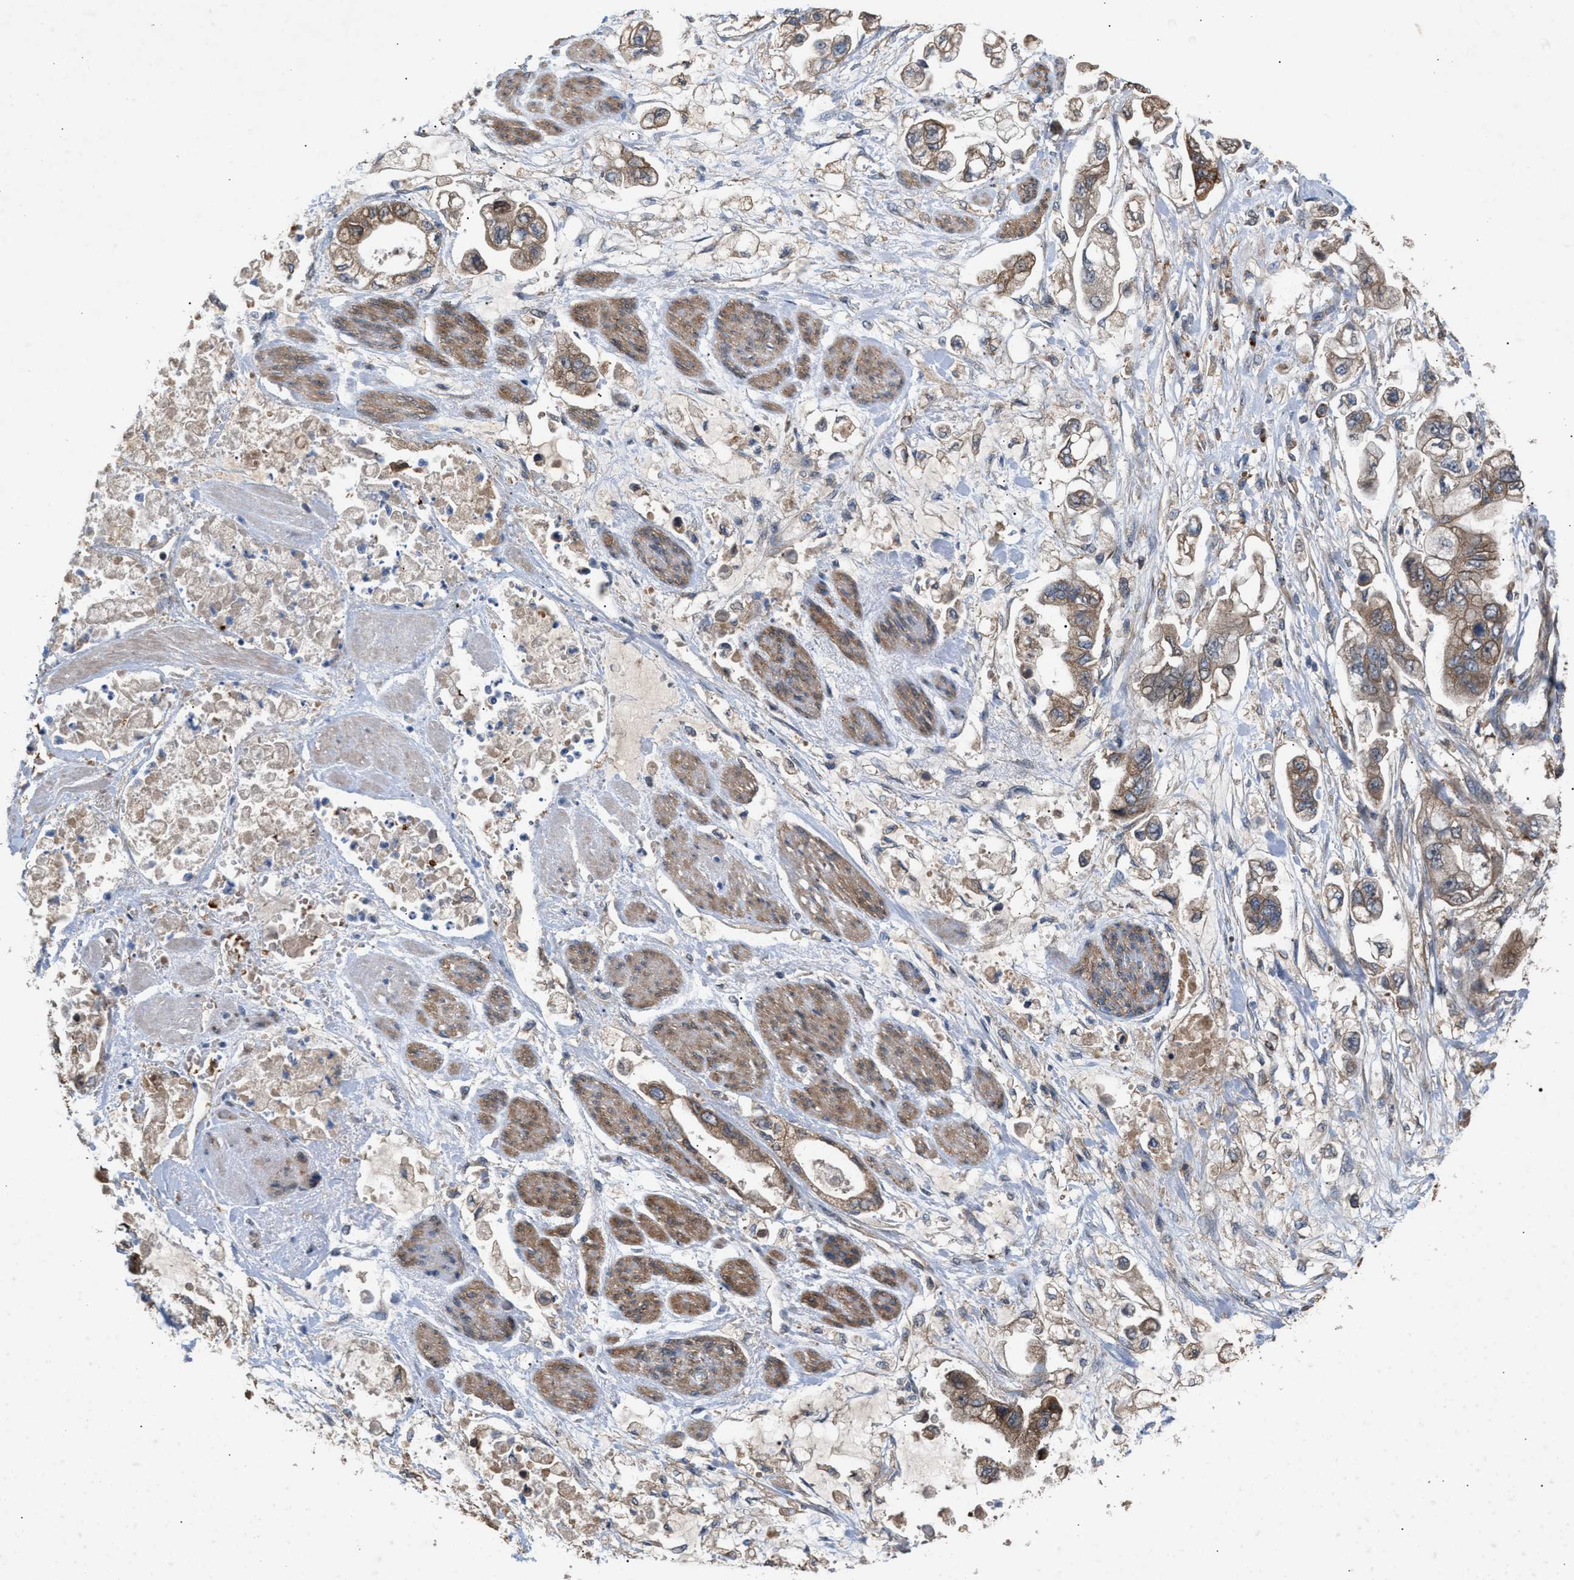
{"staining": {"intensity": "moderate", "quantity": ">75%", "location": "cytoplasmic/membranous"}, "tissue": "stomach cancer", "cell_type": "Tumor cells", "image_type": "cancer", "snomed": [{"axis": "morphology", "description": "Normal tissue, NOS"}, {"axis": "morphology", "description": "Adenocarcinoma, NOS"}, {"axis": "topography", "description": "Stomach"}], "caption": "DAB immunohistochemical staining of stomach adenocarcinoma demonstrates moderate cytoplasmic/membranous protein staining in approximately >75% of tumor cells.", "gene": "GCC1", "patient": {"sex": "male", "age": 62}}